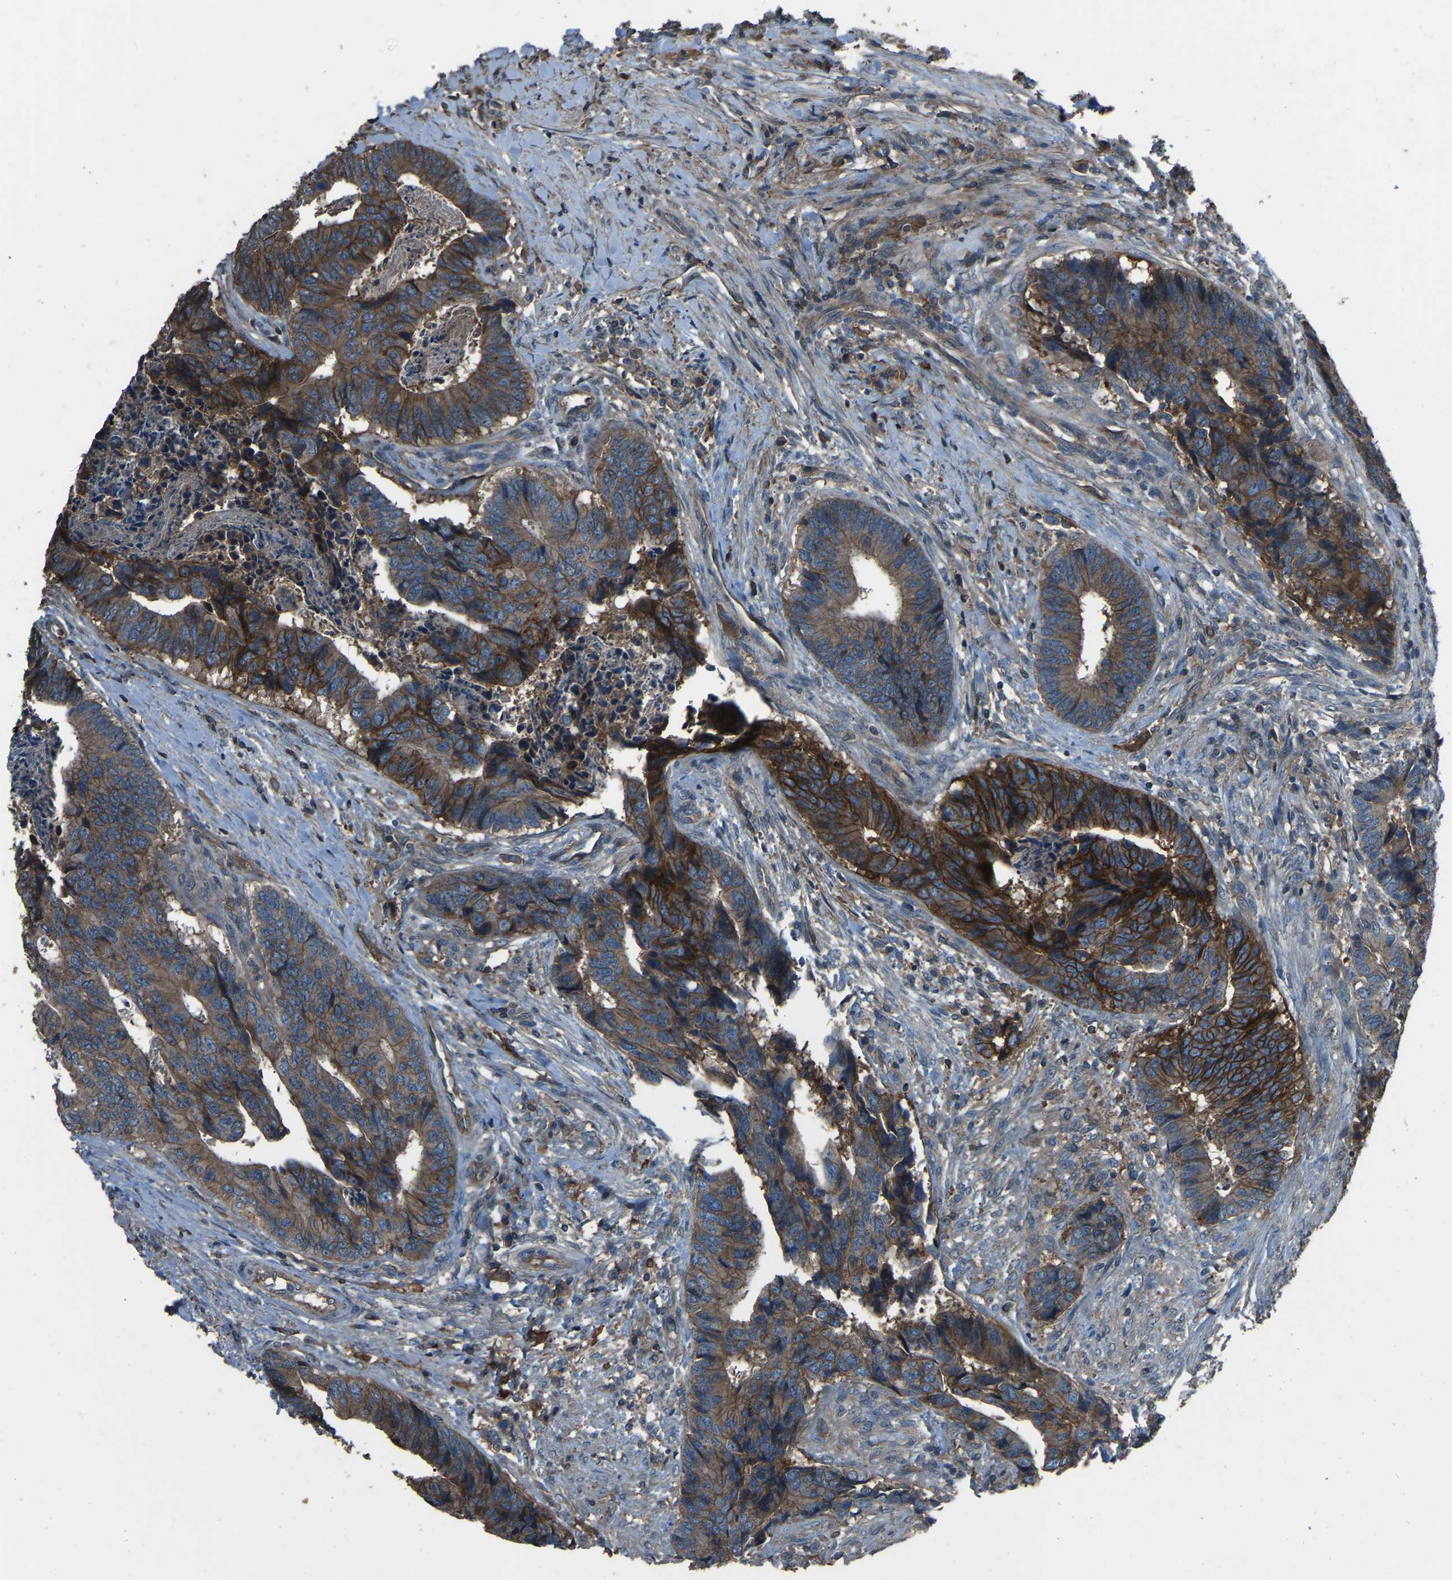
{"staining": {"intensity": "strong", "quantity": "25%-75%", "location": "cytoplasmic/membranous"}, "tissue": "colorectal cancer", "cell_type": "Tumor cells", "image_type": "cancer", "snomed": [{"axis": "morphology", "description": "Adenocarcinoma, NOS"}, {"axis": "topography", "description": "Rectum"}], "caption": "The image displays staining of colorectal cancer (adenocarcinoma), revealing strong cytoplasmic/membranous protein positivity (brown color) within tumor cells.", "gene": "SLC4A2", "patient": {"sex": "male", "age": 84}}